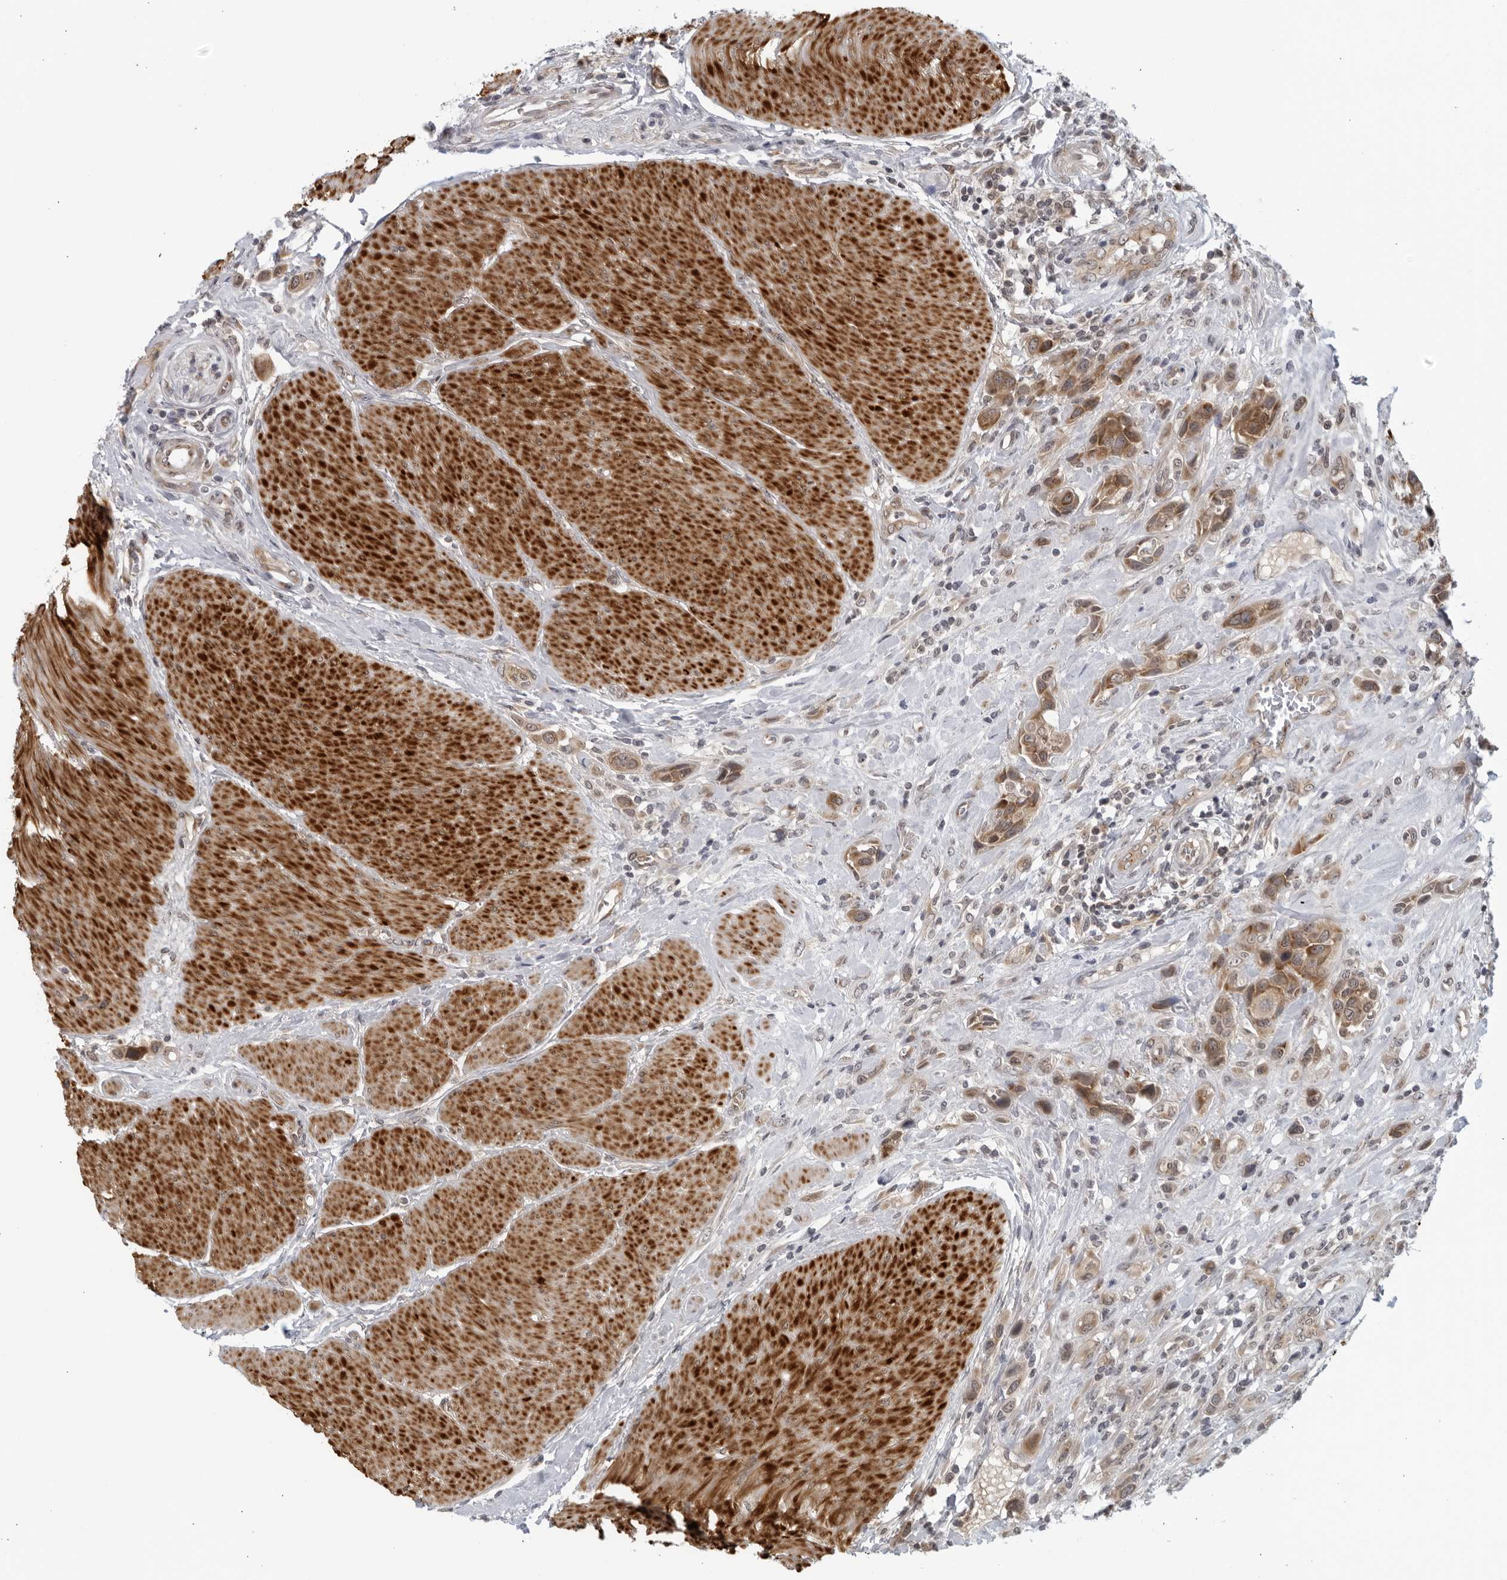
{"staining": {"intensity": "moderate", "quantity": ">75%", "location": "cytoplasmic/membranous"}, "tissue": "urothelial cancer", "cell_type": "Tumor cells", "image_type": "cancer", "snomed": [{"axis": "morphology", "description": "Urothelial carcinoma, High grade"}, {"axis": "topography", "description": "Urinary bladder"}], "caption": "Brown immunohistochemical staining in human urothelial cancer demonstrates moderate cytoplasmic/membranous expression in about >75% of tumor cells.", "gene": "RC3H1", "patient": {"sex": "male", "age": 50}}